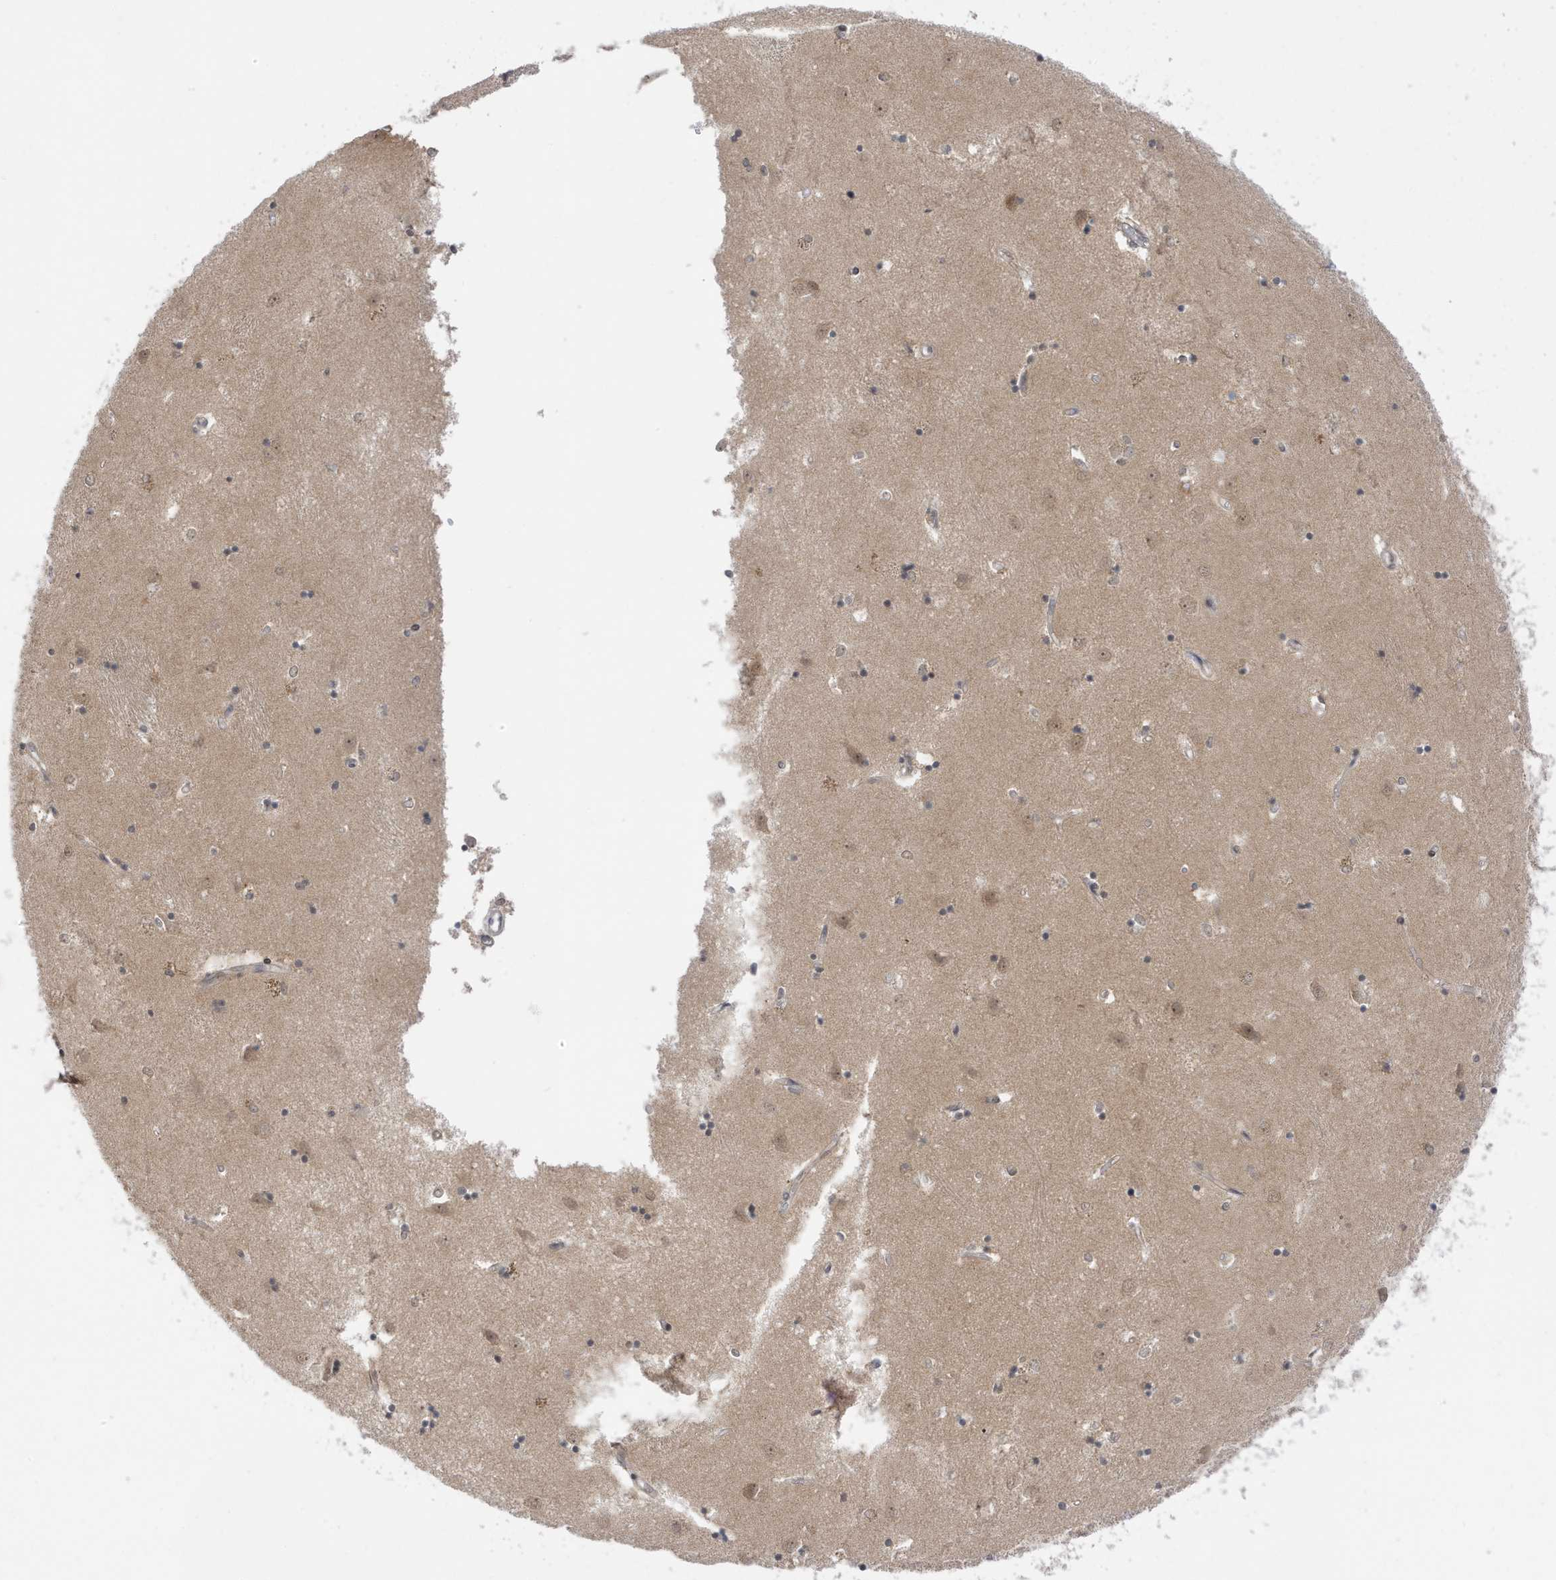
{"staining": {"intensity": "weak", "quantity": "<25%", "location": "nuclear"}, "tissue": "caudate", "cell_type": "Glial cells", "image_type": "normal", "snomed": [{"axis": "morphology", "description": "Normal tissue, NOS"}, {"axis": "topography", "description": "Lateral ventricle wall"}], "caption": "A high-resolution micrograph shows immunohistochemistry (IHC) staining of benign caudate, which shows no significant staining in glial cells. Nuclei are stained in blue.", "gene": "TAB3", "patient": {"sex": "male", "age": 45}}